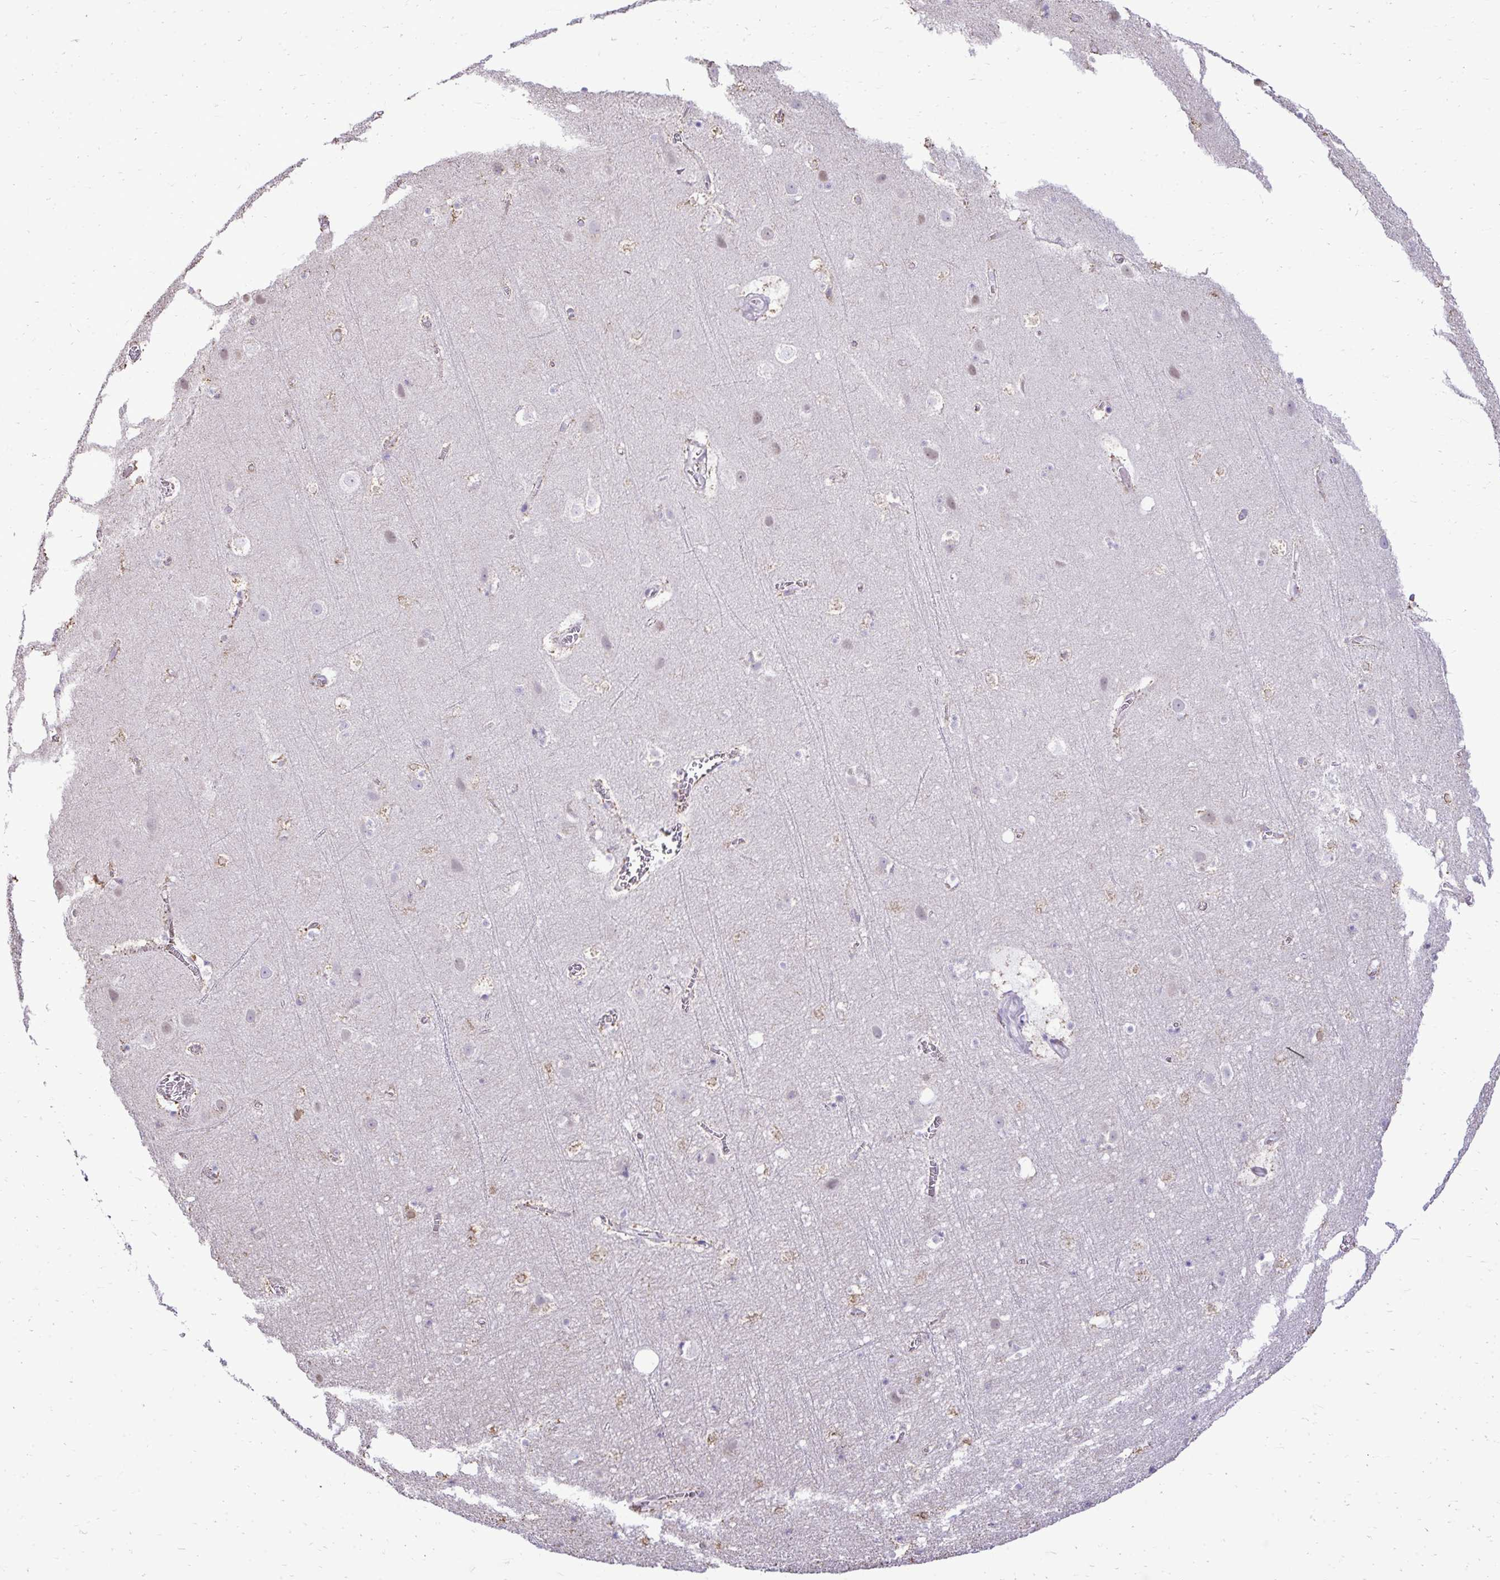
{"staining": {"intensity": "weak", "quantity": "25%-75%", "location": "cytoplasmic/membranous"}, "tissue": "cerebral cortex", "cell_type": "Endothelial cells", "image_type": "normal", "snomed": [{"axis": "morphology", "description": "Normal tissue, NOS"}, {"axis": "topography", "description": "Cerebral cortex"}], "caption": "The immunohistochemical stain labels weak cytoplasmic/membranous expression in endothelial cells of benign cerebral cortex. (DAB (3,3'-diaminobenzidine) IHC, brown staining for protein, blue staining for nuclei).", "gene": "NPPA", "patient": {"sex": "female", "age": 42}}